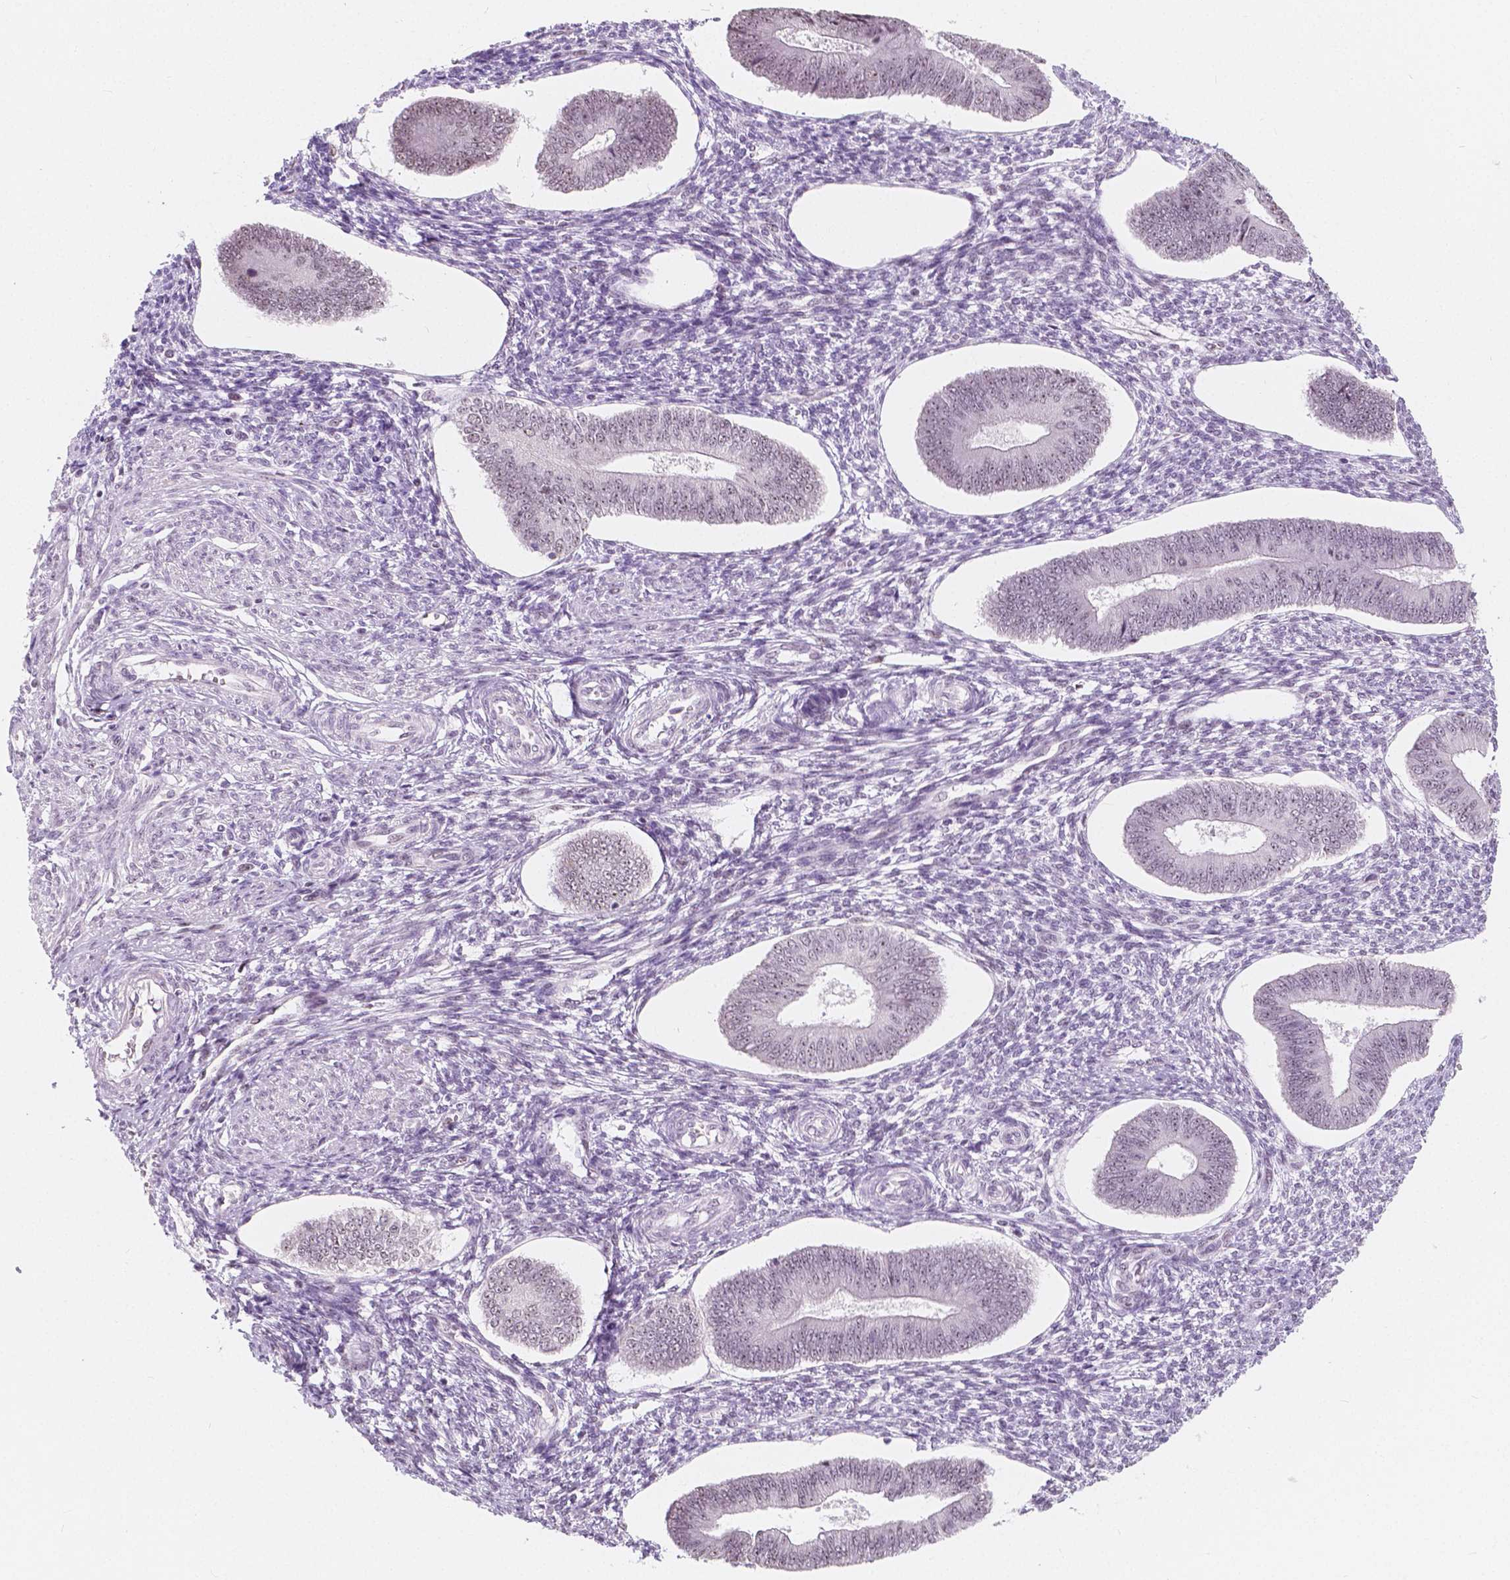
{"staining": {"intensity": "negative", "quantity": "none", "location": "none"}, "tissue": "endometrium", "cell_type": "Cells in endometrial stroma", "image_type": "normal", "snomed": [{"axis": "morphology", "description": "Normal tissue, NOS"}, {"axis": "topography", "description": "Endometrium"}], "caption": "DAB (3,3'-diaminobenzidine) immunohistochemical staining of unremarkable endometrium reveals no significant positivity in cells in endometrial stroma. The staining was performed using DAB (3,3'-diaminobenzidine) to visualize the protein expression in brown, while the nuclei were stained in blue with hematoxylin (Magnification: 20x).", "gene": "NOLC1", "patient": {"sex": "female", "age": 42}}